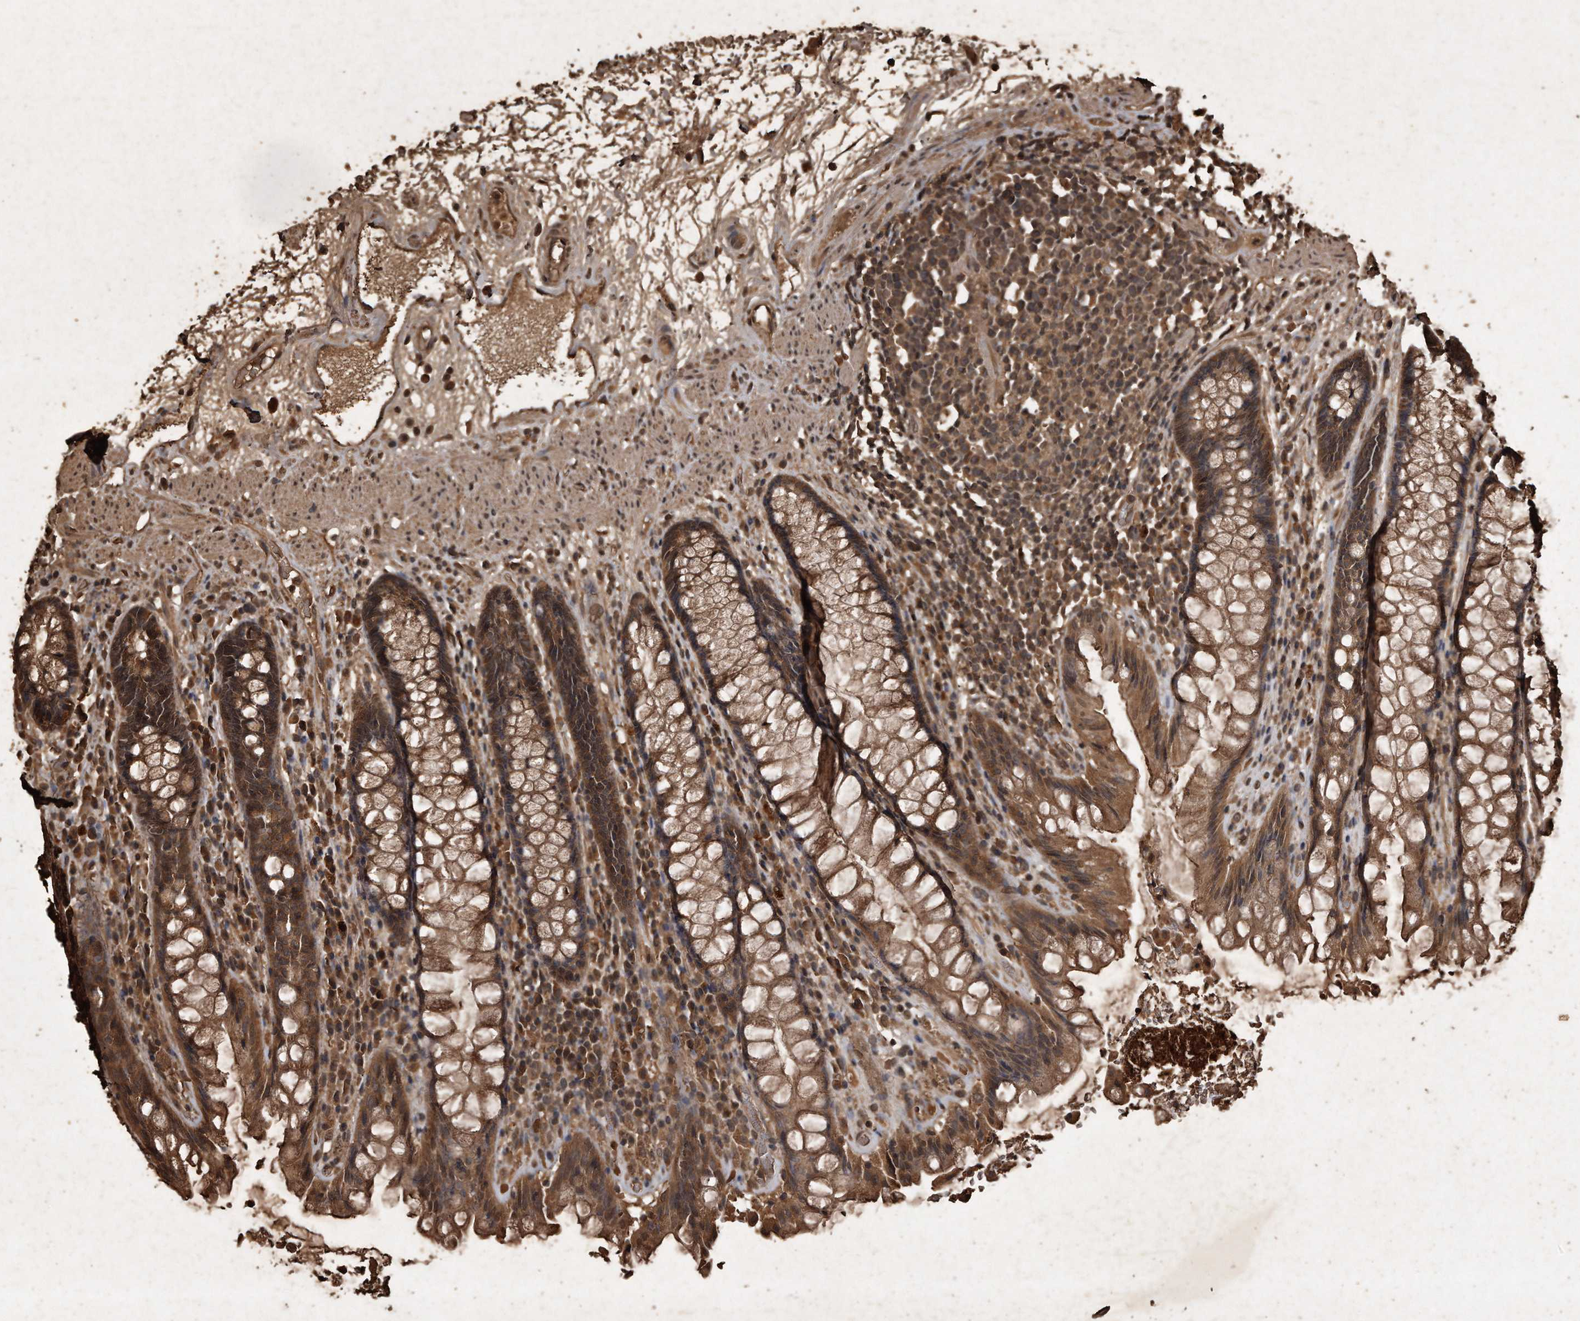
{"staining": {"intensity": "moderate", "quantity": ">75%", "location": "cytoplasmic/membranous"}, "tissue": "rectum", "cell_type": "Glandular cells", "image_type": "normal", "snomed": [{"axis": "morphology", "description": "Normal tissue, NOS"}, {"axis": "topography", "description": "Rectum"}], "caption": "A high-resolution photomicrograph shows immunohistochemistry (IHC) staining of unremarkable rectum, which displays moderate cytoplasmic/membranous staining in approximately >75% of glandular cells.", "gene": "CFLAR", "patient": {"sex": "male", "age": 64}}